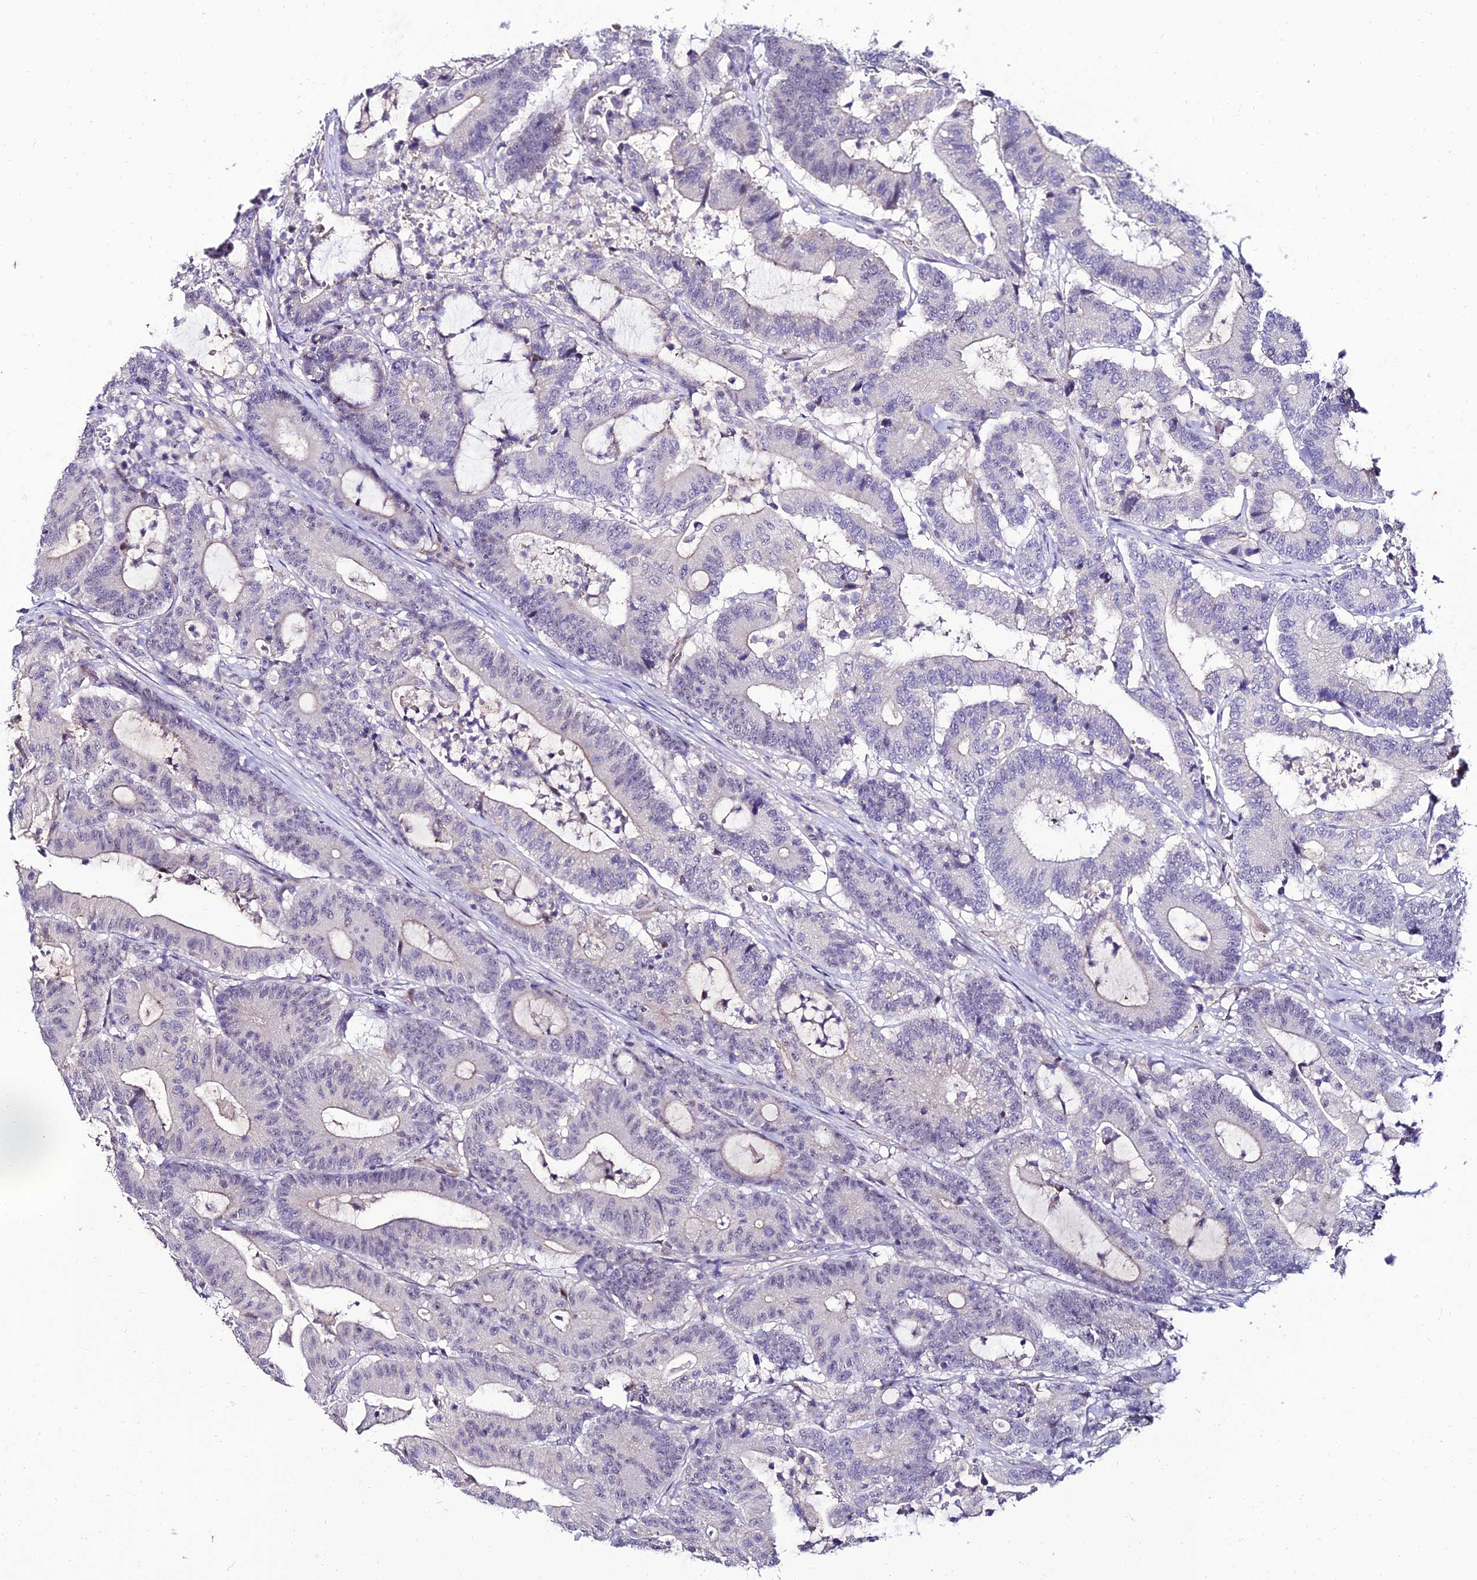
{"staining": {"intensity": "negative", "quantity": "none", "location": "none"}, "tissue": "colorectal cancer", "cell_type": "Tumor cells", "image_type": "cancer", "snomed": [{"axis": "morphology", "description": "Adenocarcinoma, NOS"}, {"axis": "topography", "description": "Colon"}], "caption": "Photomicrograph shows no significant protein staining in tumor cells of colorectal adenocarcinoma.", "gene": "ALDH3B2", "patient": {"sex": "female", "age": 84}}